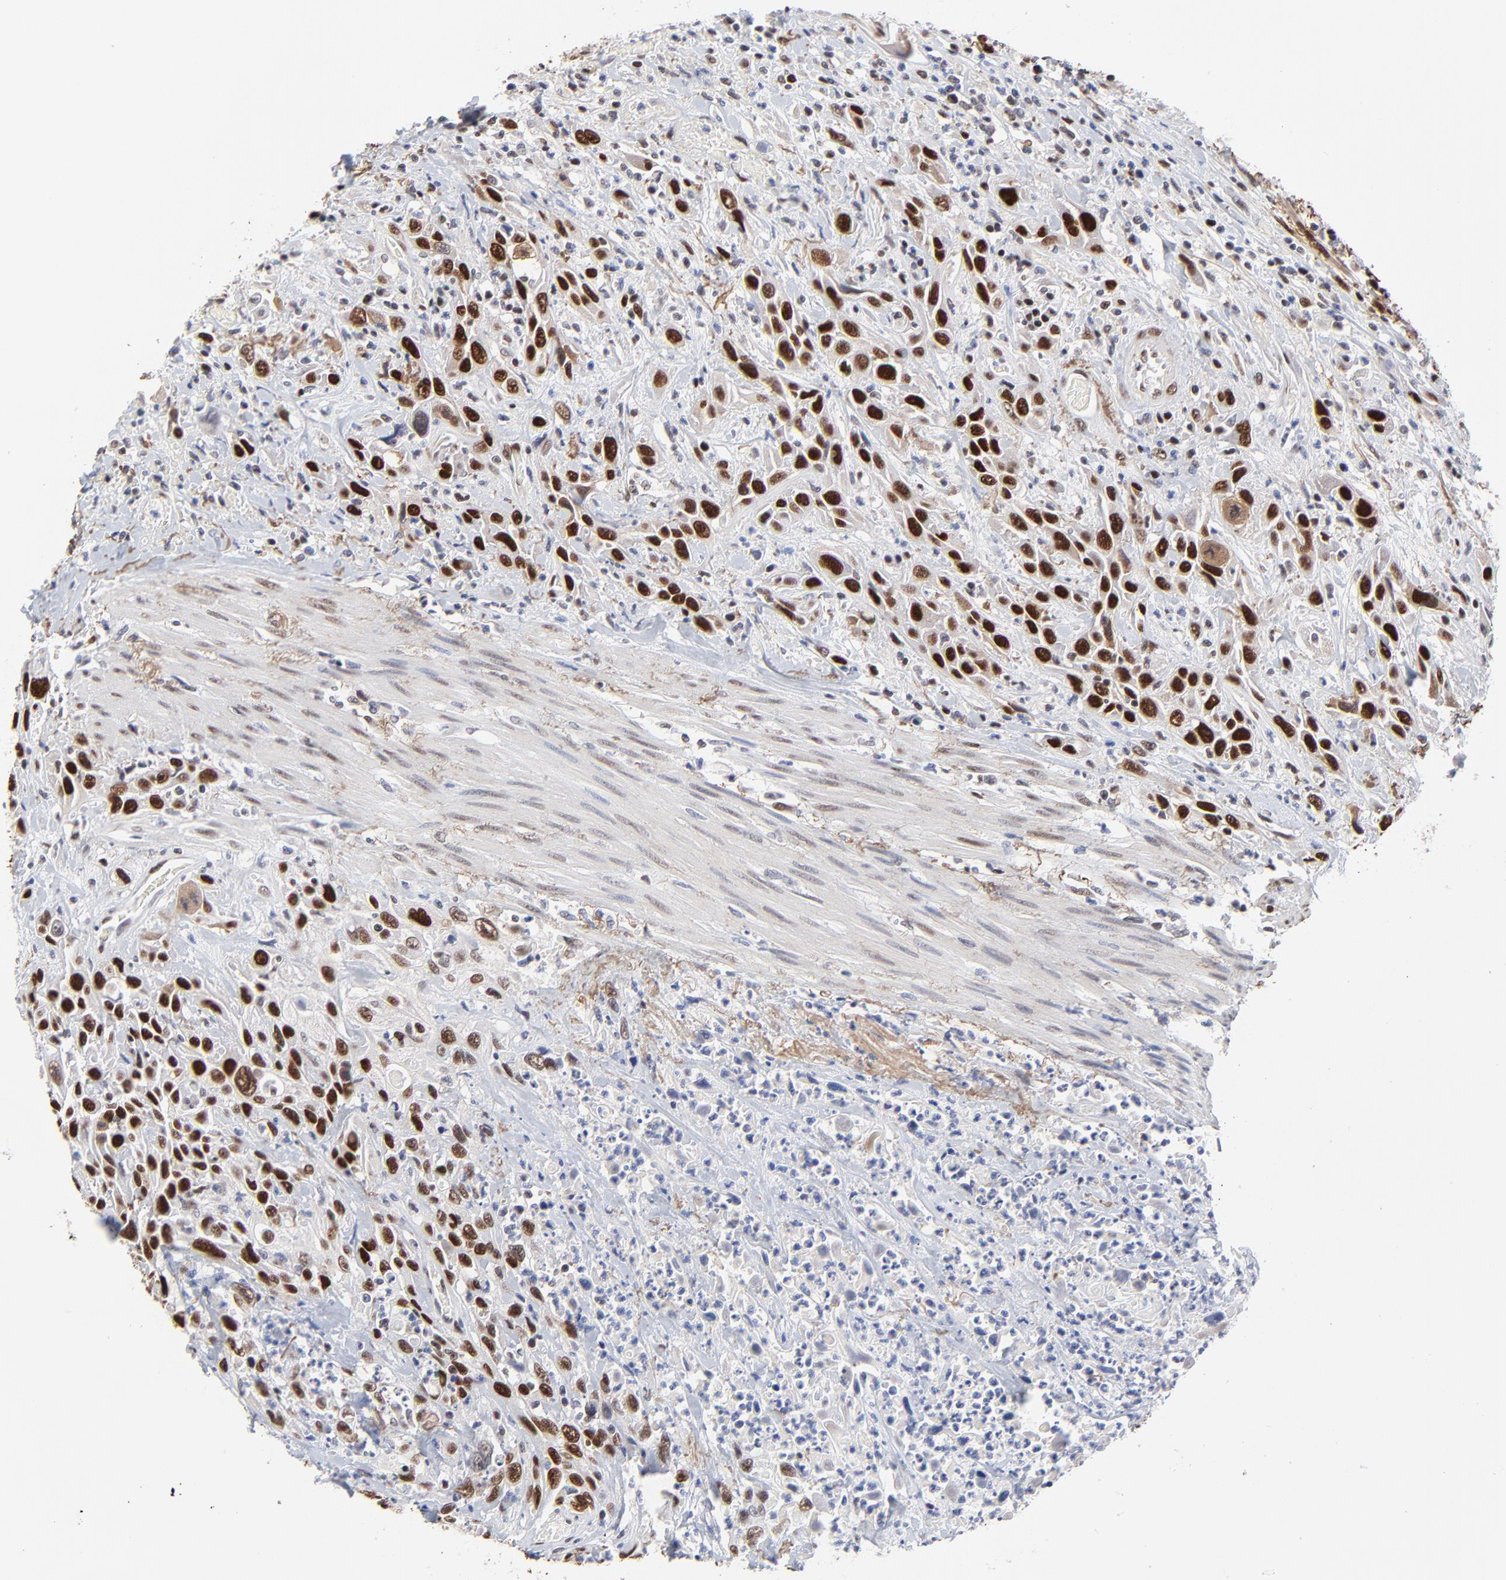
{"staining": {"intensity": "strong", "quantity": ">75%", "location": "nuclear"}, "tissue": "urothelial cancer", "cell_type": "Tumor cells", "image_type": "cancer", "snomed": [{"axis": "morphology", "description": "Urothelial carcinoma, High grade"}, {"axis": "topography", "description": "Urinary bladder"}], "caption": "High-grade urothelial carcinoma was stained to show a protein in brown. There is high levels of strong nuclear positivity in about >75% of tumor cells.", "gene": "OGFOD1", "patient": {"sex": "female", "age": 84}}